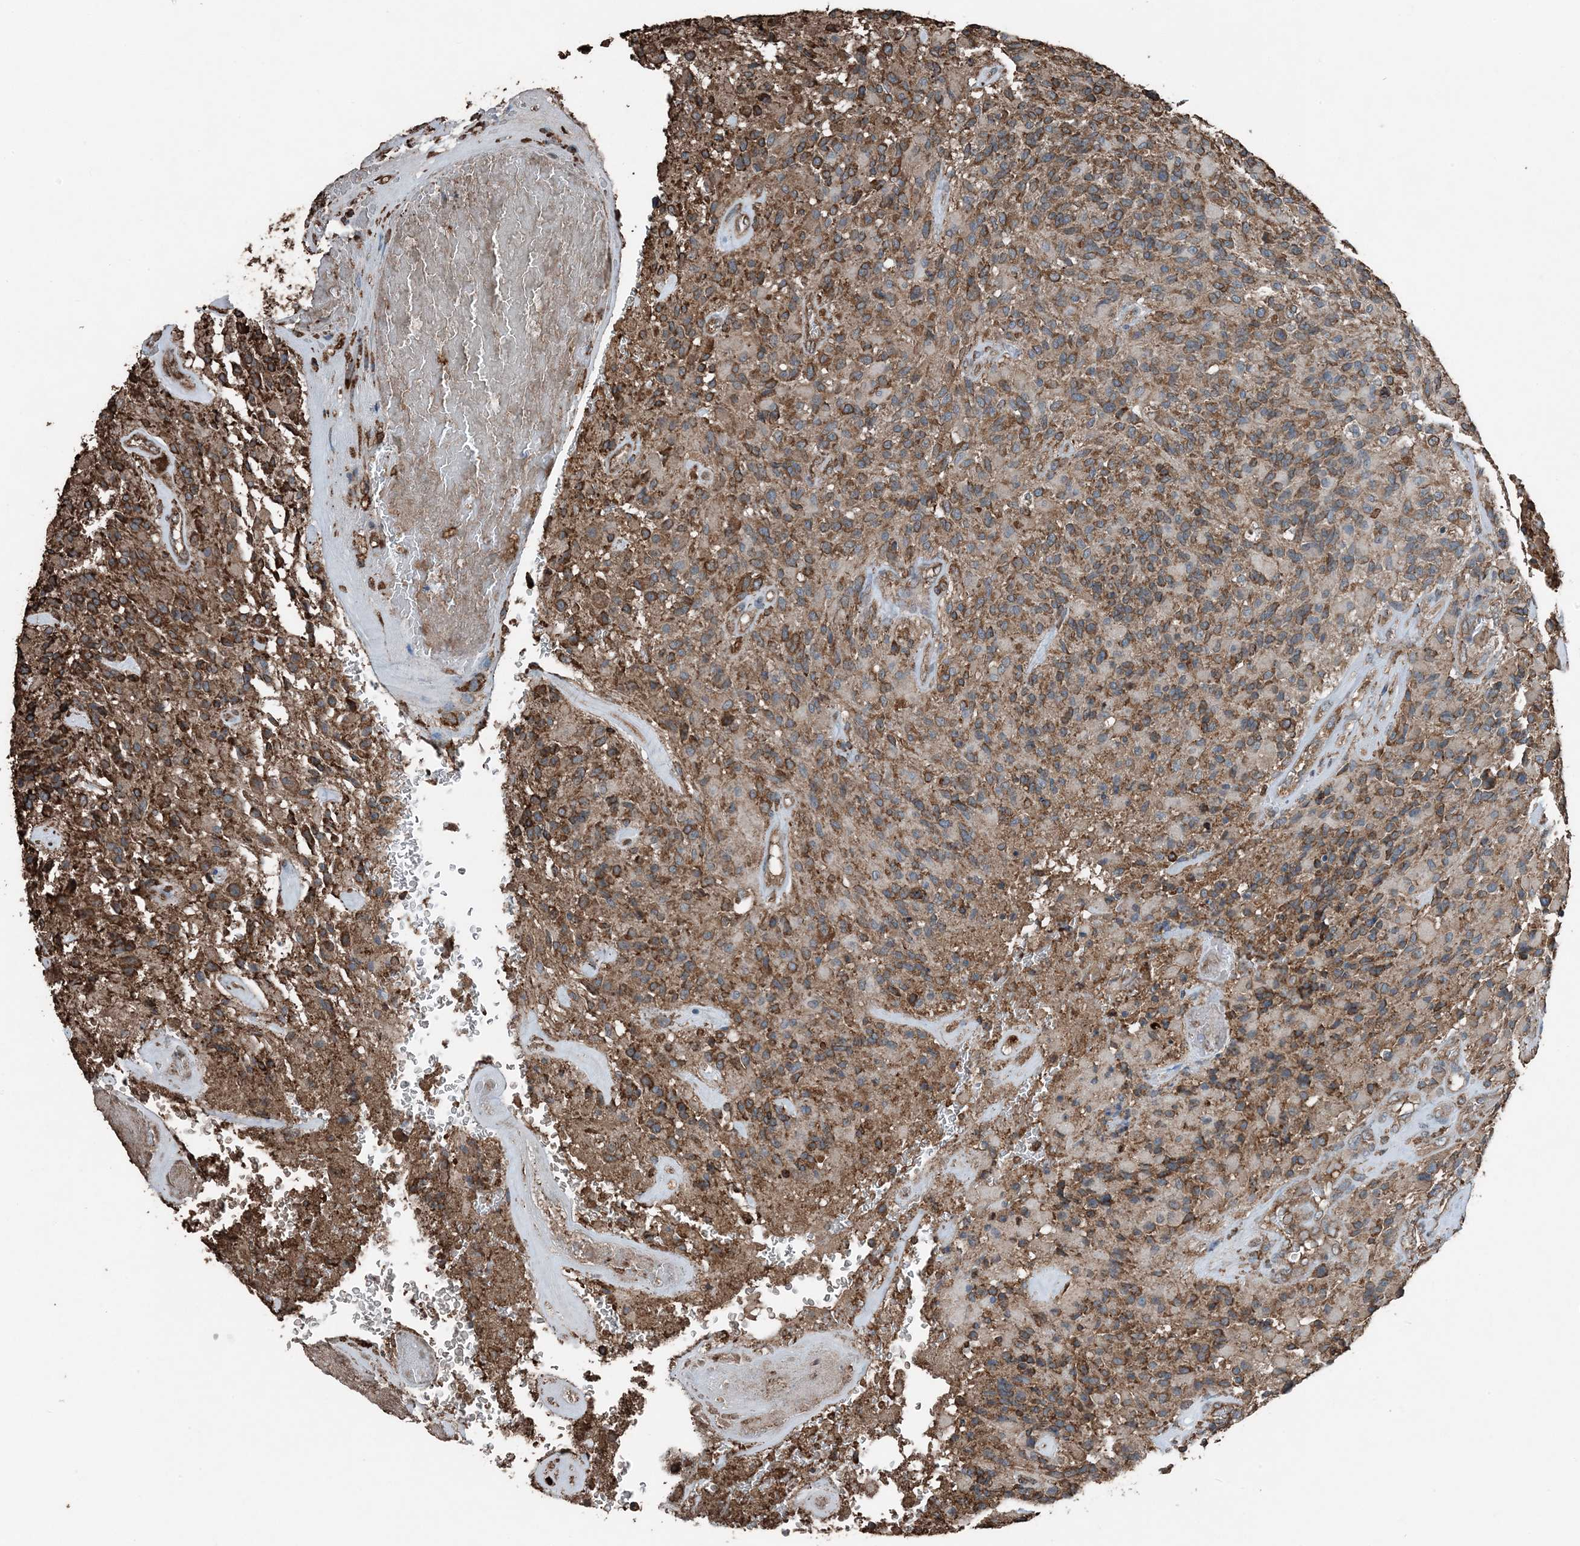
{"staining": {"intensity": "moderate", "quantity": ">75%", "location": "cytoplasmic/membranous"}, "tissue": "glioma", "cell_type": "Tumor cells", "image_type": "cancer", "snomed": [{"axis": "morphology", "description": "Glioma, malignant, High grade"}, {"axis": "topography", "description": "Brain"}], "caption": "Glioma stained with IHC reveals moderate cytoplasmic/membranous expression in about >75% of tumor cells. (DAB IHC with brightfield microscopy, high magnification).", "gene": "PDIA6", "patient": {"sex": "male", "age": 71}}